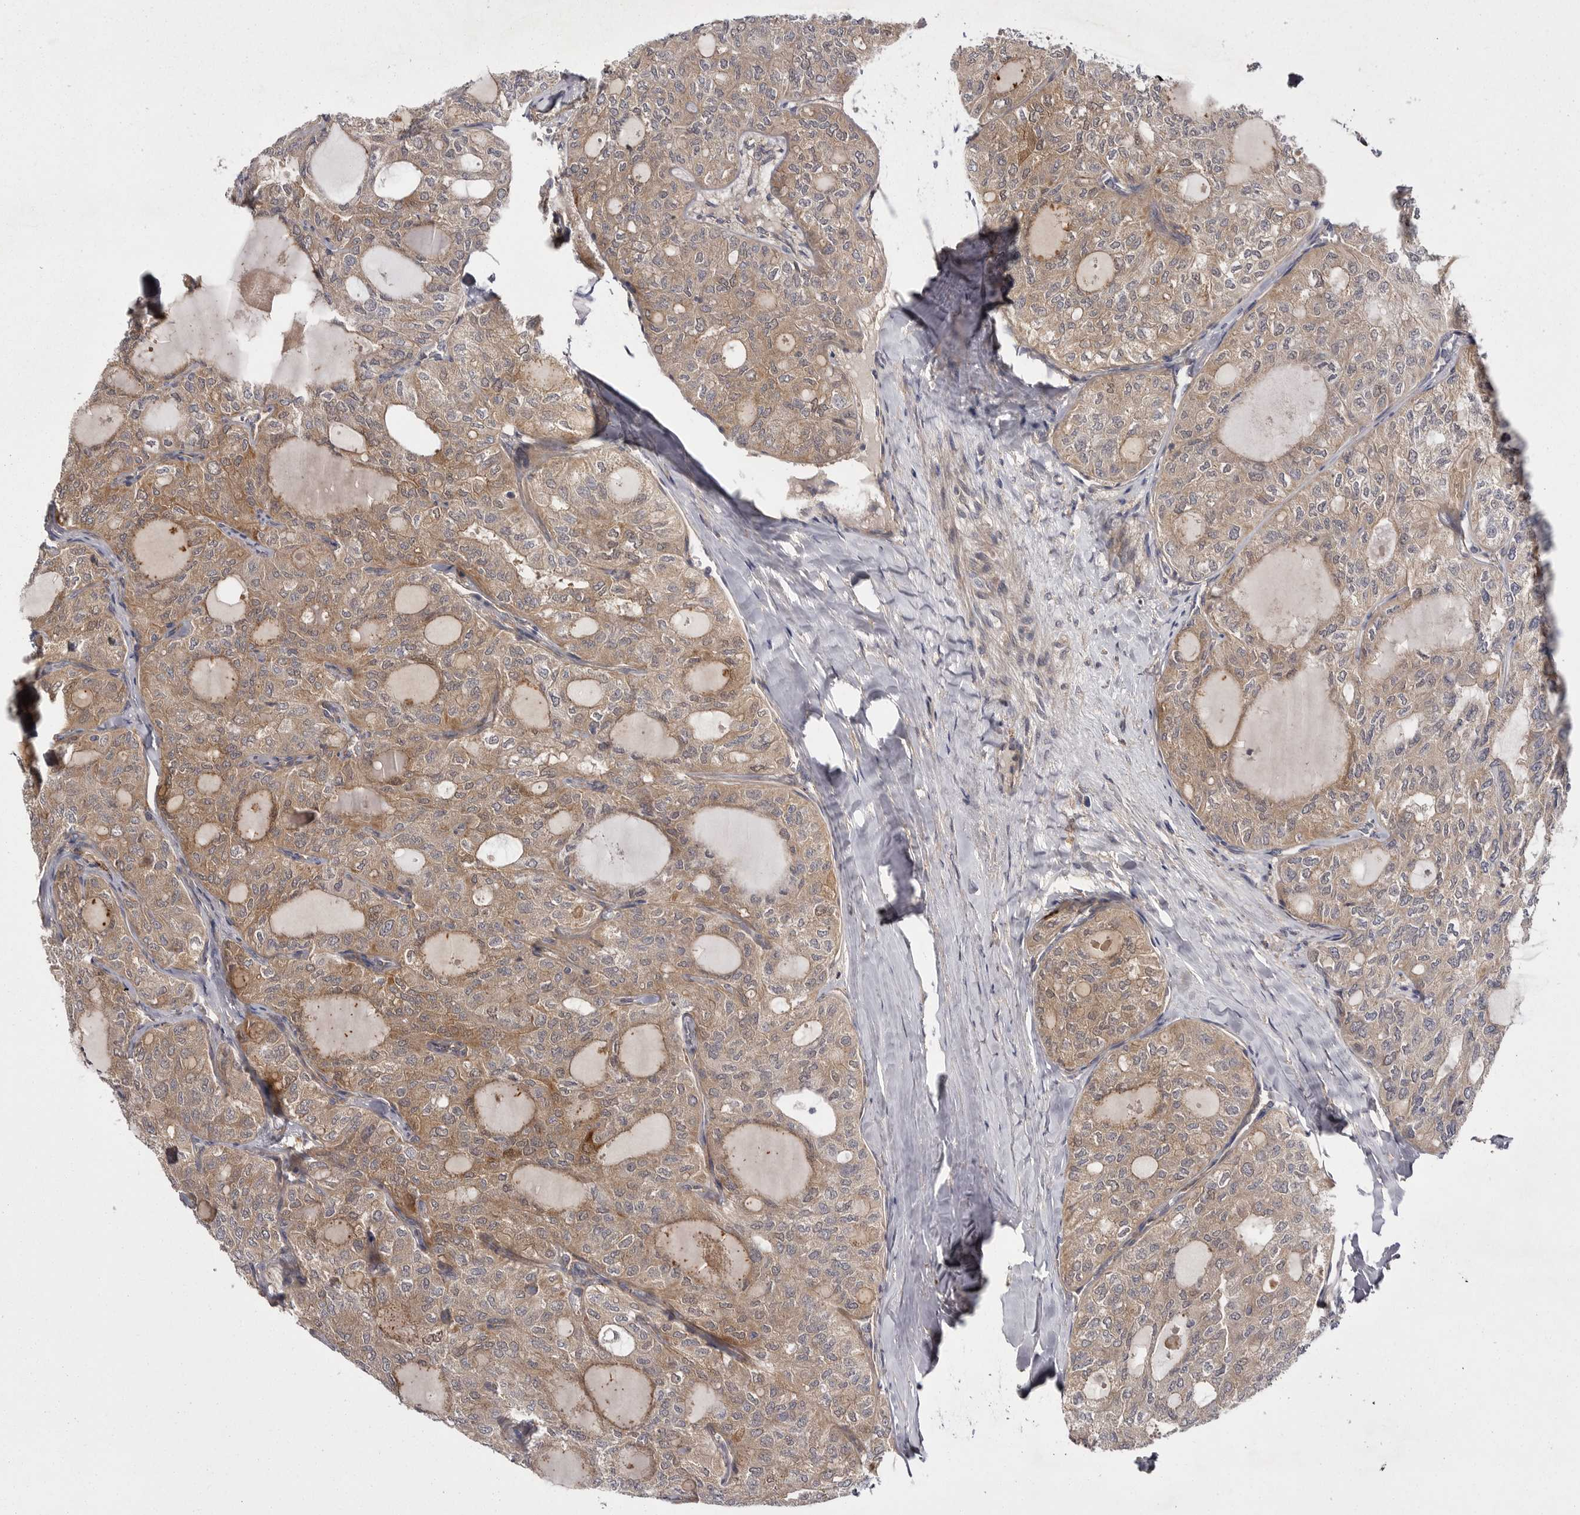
{"staining": {"intensity": "weak", "quantity": ">75%", "location": "cytoplasmic/membranous"}, "tissue": "thyroid cancer", "cell_type": "Tumor cells", "image_type": "cancer", "snomed": [{"axis": "morphology", "description": "Follicular adenoma carcinoma, NOS"}, {"axis": "topography", "description": "Thyroid gland"}], "caption": "Brown immunohistochemical staining in human follicular adenoma carcinoma (thyroid) exhibits weak cytoplasmic/membranous expression in approximately >75% of tumor cells.", "gene": "OSBPL9", "patient": {"sex": "male", "age": 75}}